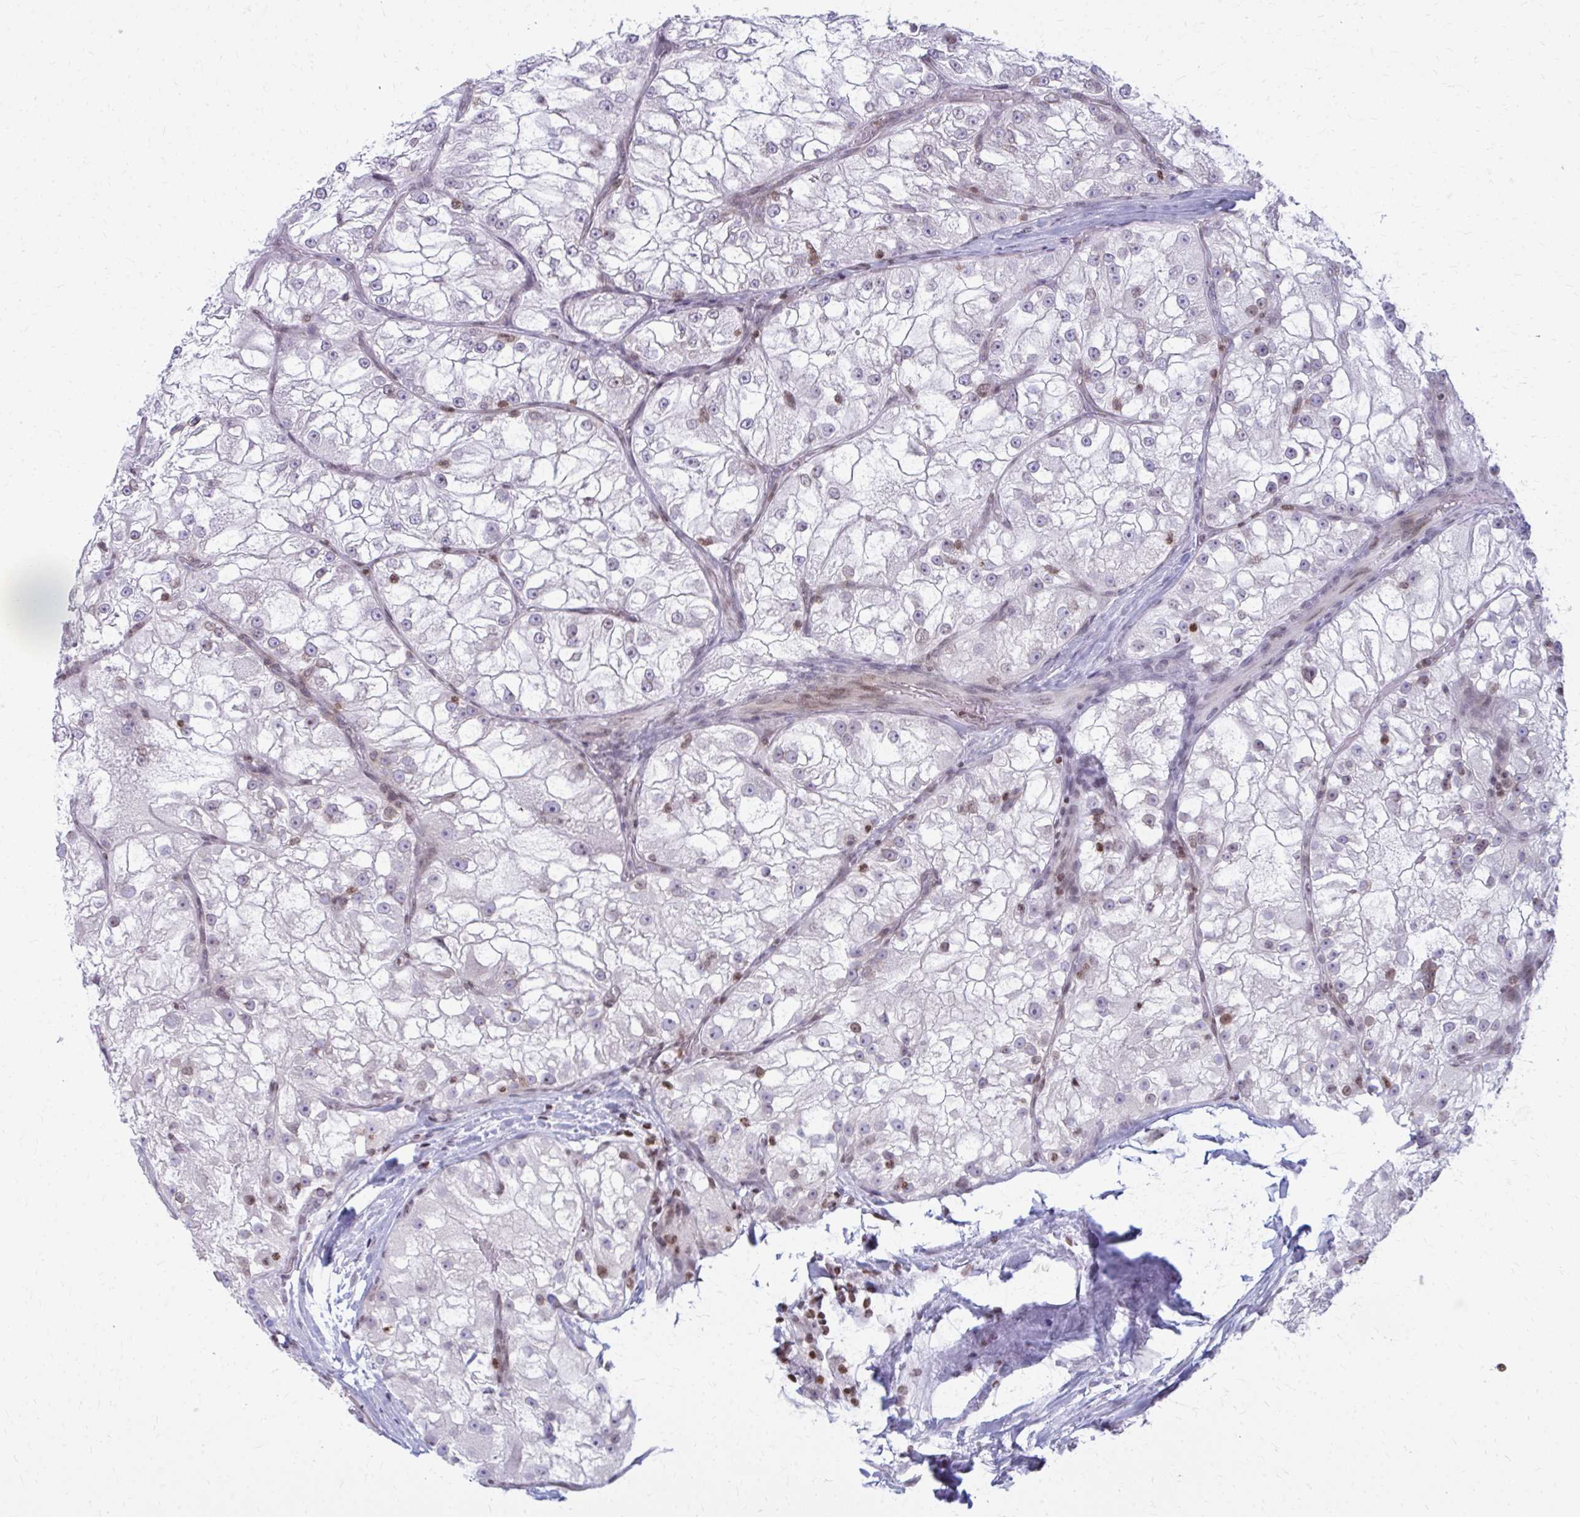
{"staining": {"intensity": "weak", "quantity": "<25%", "location": "nuclear"}, "tissue": "renal cancer", "cell_type": "Tumor cells", "image_type": "cancer", "snomed": [{"axis": "morphology", "description": "Adenocarcinoma, NOS"}, {"axis": "topography", "description": "Kidney"}], "caption": "Tumor cells are negative for protein expression in human renal cancer.", "gene": "AP5M1", "patient": {"sex": "female", "age": 72}}